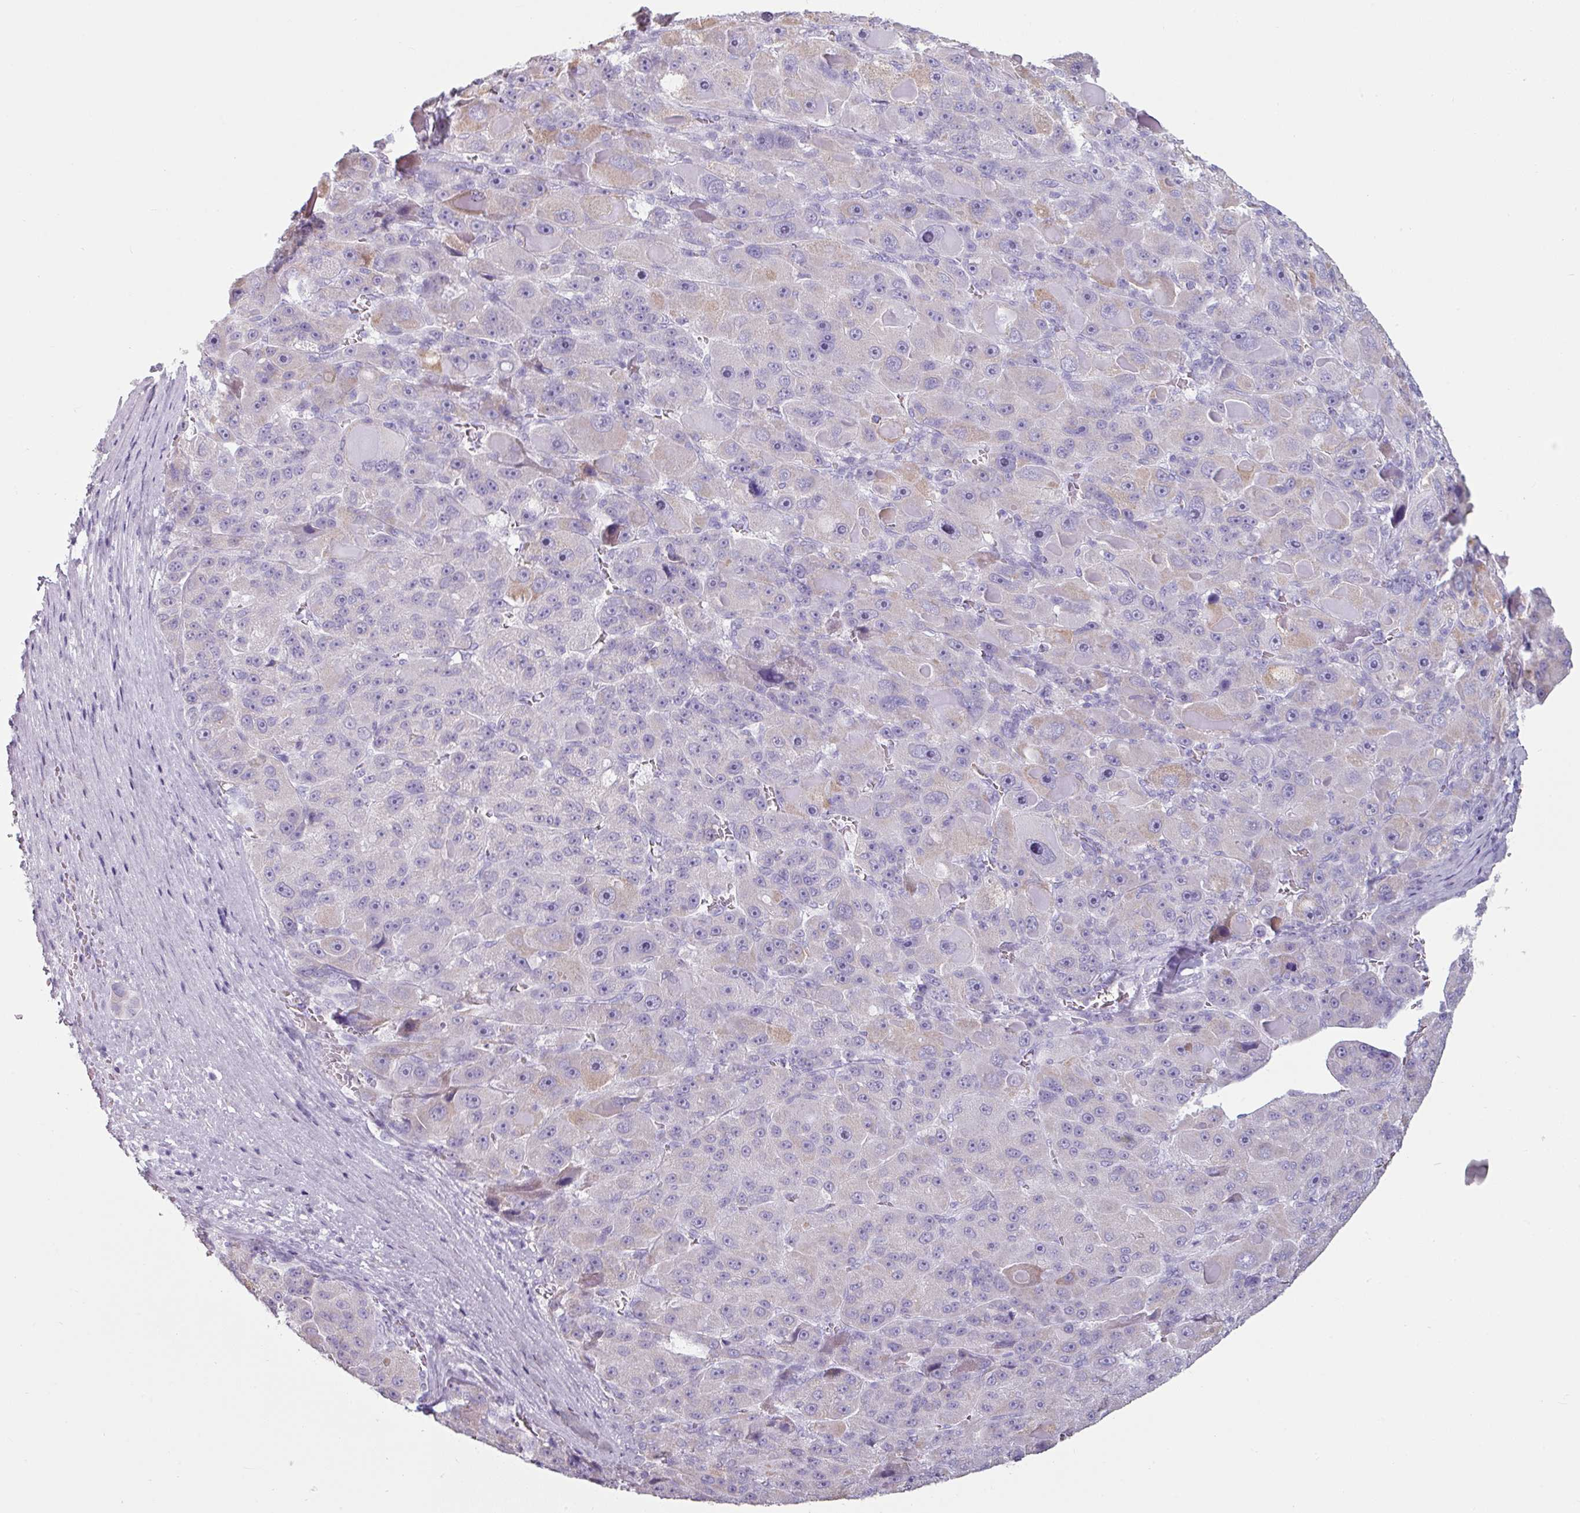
{"staining": {"intensity": "negative", "quantity": "none", "location": "none"}, "tissue": "liver cancer", "cell_type": "Tumor cells", "image_type": "cancer", "snomed": [{"axis": "morphology", "description": "Carcinoma, Hepatocellular, NOS"}, {"axis": "topography", "description": "Liver"}], "caption": "Immunohistochemical staining of human liver cancer (hepatocellular carcinoma) exhibits no significant expression in tumor cells. (Stains: DAB IHC with hematoxylin counter stain, Microscopy: brightfield microscopy at high magnification).", "gene": "CLCA1", "patient": {"sex": "male", "age": 76}}